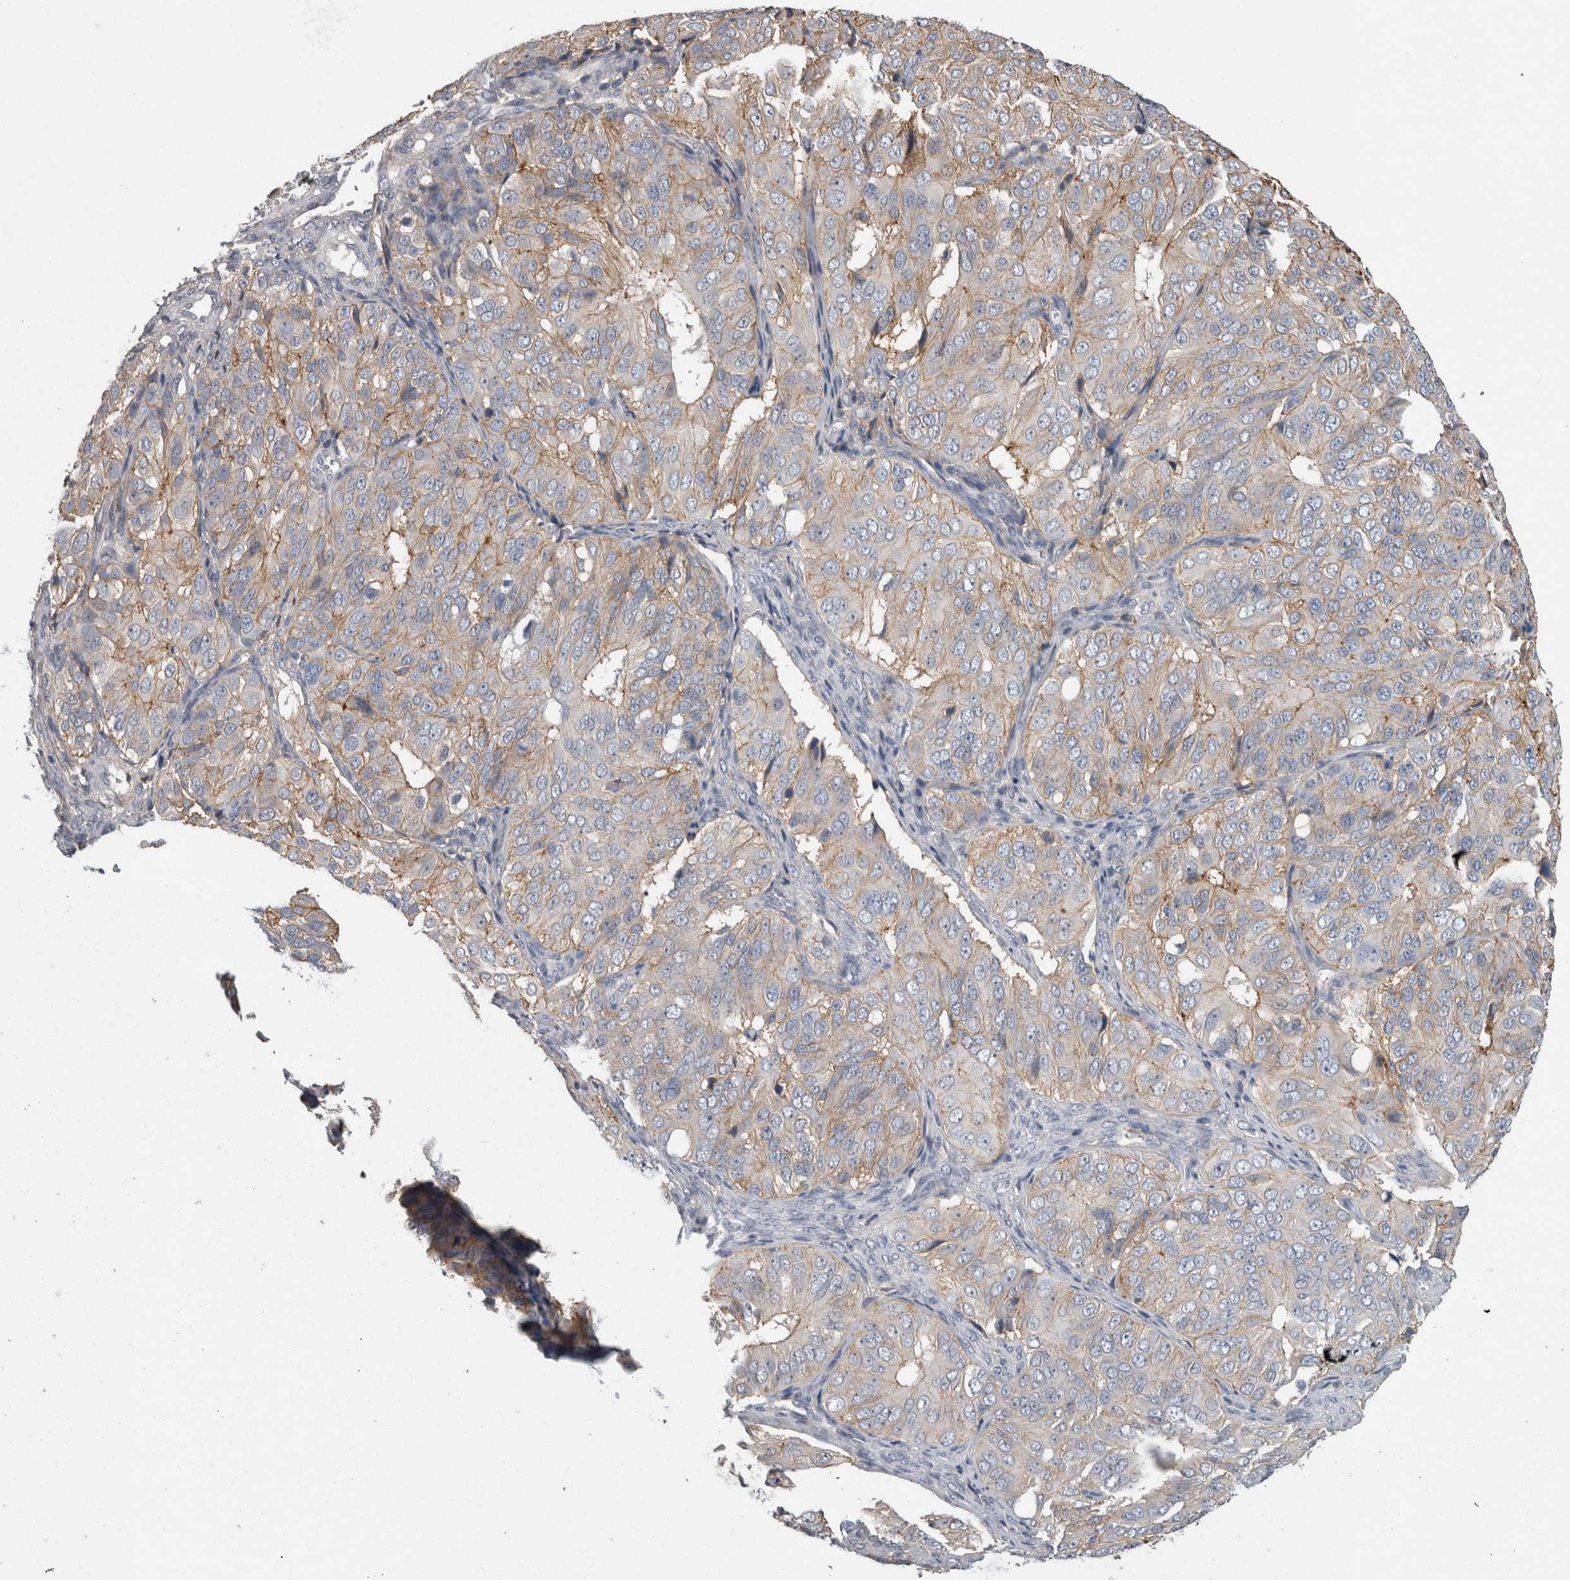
{"staining": {"intensity": "moderate", "quantity": "<25%", "location": "cytoplasmic/membranous"}, "tissue": "ovarian cancer", "cell_type": "Tumor cells", "image_type": "cancer", "snomed": [{"axis": "morphology", "description": "Carcinoma, endometroid"}, {"axis": "topography", "description": "Ovary"}], "caption": "An IHC image of tumor tissue is shown. Protein staining in brown labels moderate cytoplasmic/membranous positivity in ovarian endometroid carcinoma within tumor cells. (Stains: DAB (3,3'-diaminobenzidine) in brown, nuclei in blue, Microscopy: brightfield microscopy at high magnification).", "gene": "NECTIN2", "patient": {"sex": "female", "age": 51}}